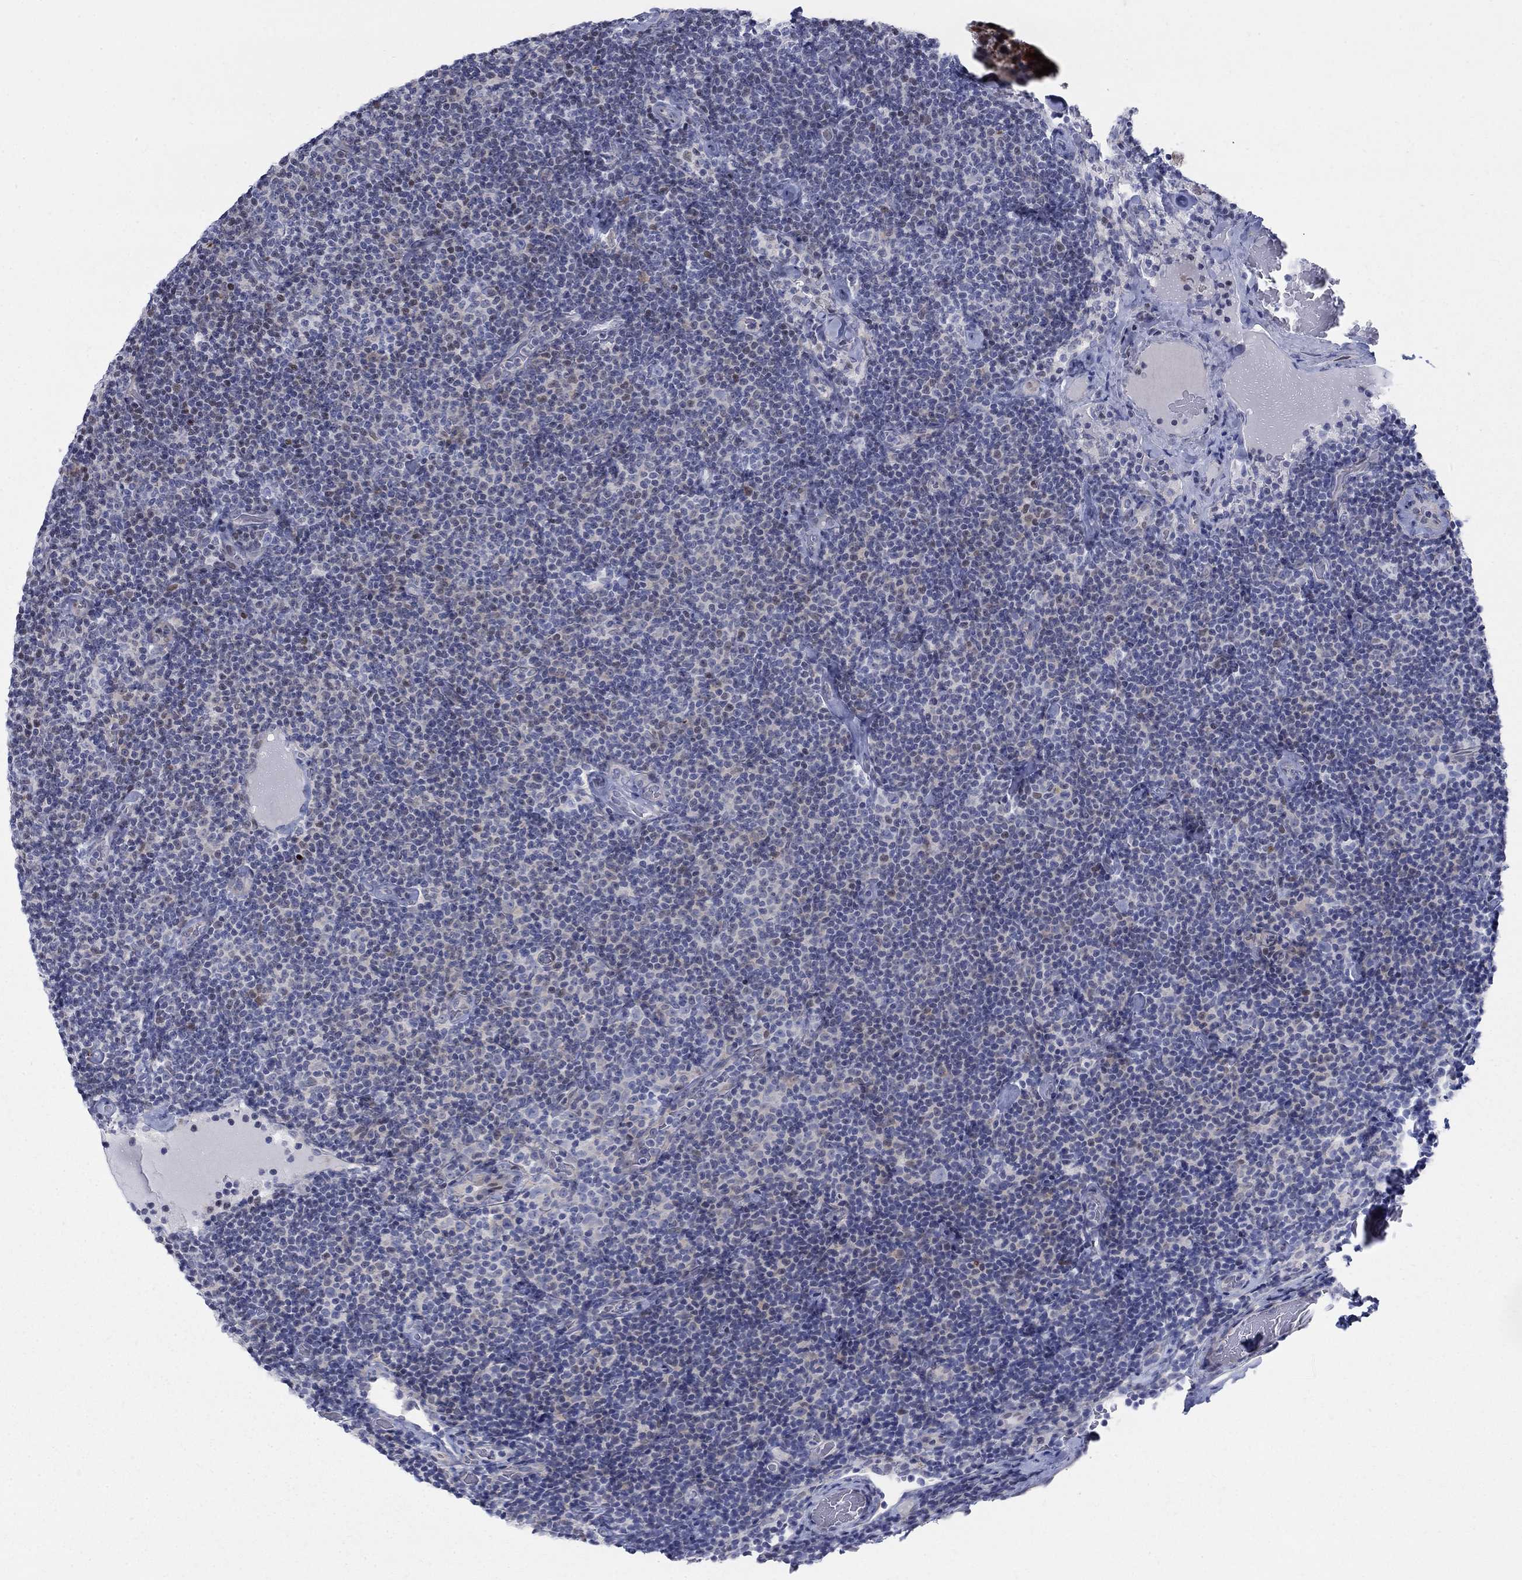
{"staining": {"intensity": "negative", "quantity": "none", "location": "none"}, "tissue": "lymphoma", "cell_type": "Tumor cells", "image_type": "cancer", "snomed": [{"axis": "morphology", "description": "Malignant lymphoma, non-Hodgkin's type, Low grade"}, {"axis": "topography", "description": "Lymph node"}], "caption": "Tumor cells show no significant protein positivity in lymphoma. (Stains: DAB immunohistochemistry (IHC) with hematoxylin counter stain, Microscopy: brightfield microscopy at high magnification).", "gene": "MYO3A", "patient": {"sex": "male", "age": 81}}